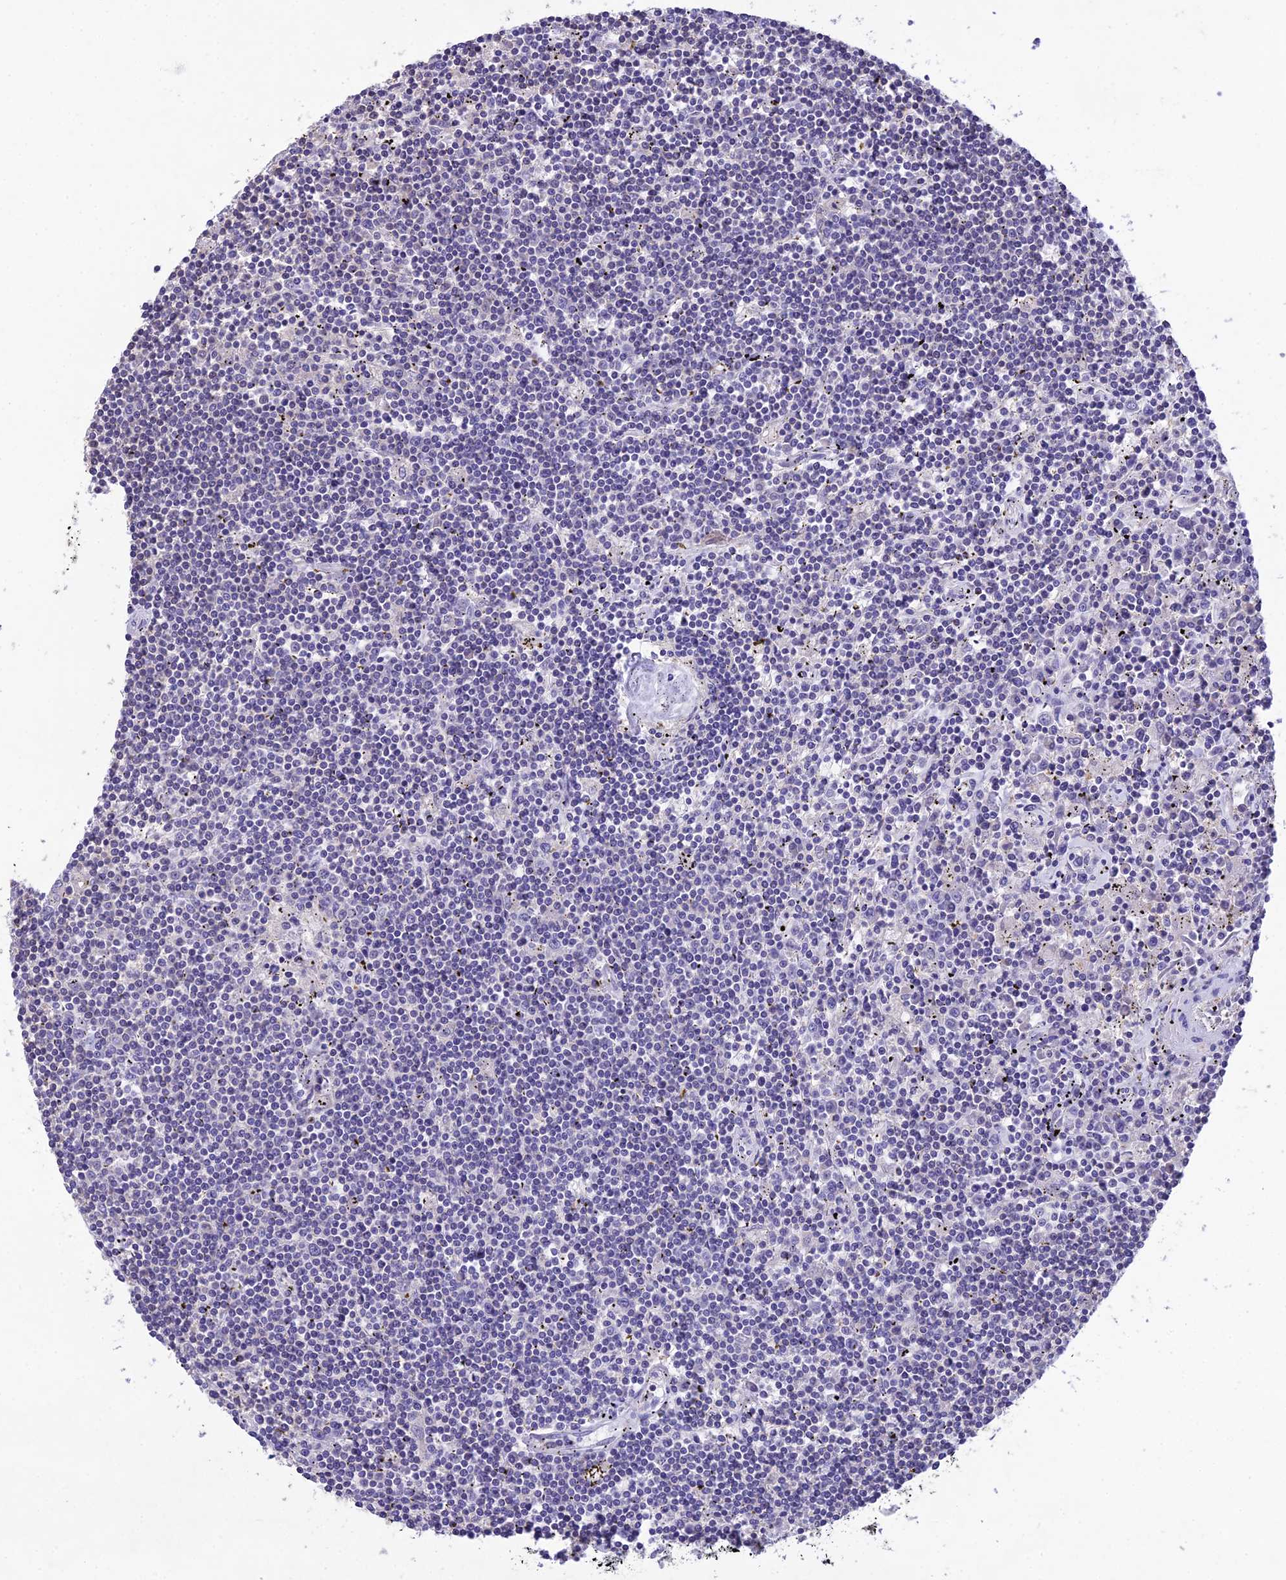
{"staining": {"intensity": "negative", "quantity": "none", "location": "none"}, "tissue": "lymphoma", "cell_type": "Tumor cells", "image_type": "cancer", "snomed": [{"axis": "morphology", "description": "Malignant lymphoma, non-Hodgkin's type, Low grade"}, {"axis": "topography", "description": "Spleen"}], "caption": "Tumor cells are negative for protein expression in human lymphoma. (DAB IHC visualized using brightfield microscopy, high magnification).", "gene": "SNX24", "patient": {"sex": "male", "age": 76}}